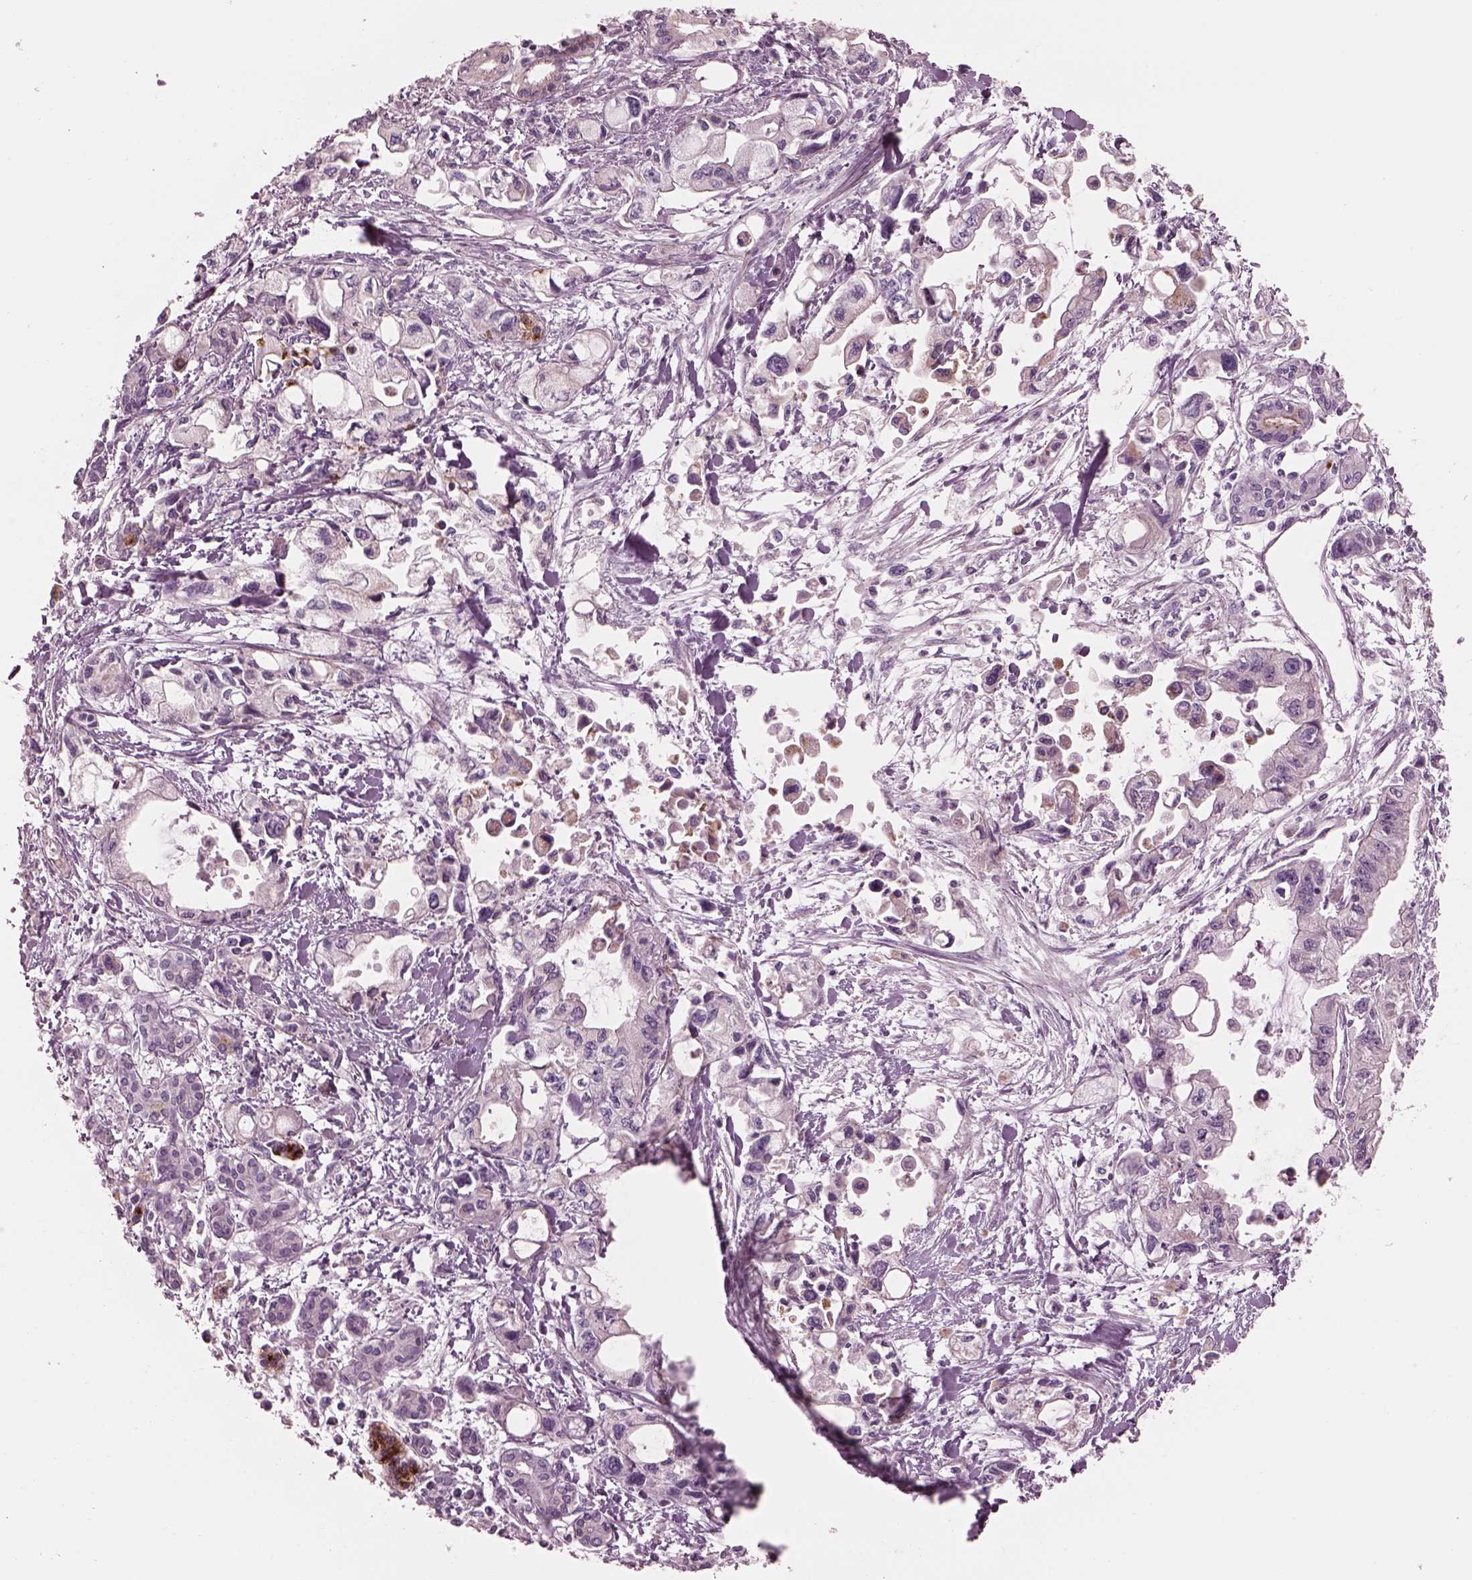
{"staining": {"intensity": "strong", "quantity": "<25%", "location": "cytoplasmic/membranous"}, "tissue": "pancreatic cancer", "cell_type": "Tumor cells", "image_type": "cancer", "snomed": [{"axis": "morphology", "description": "Adenocarcinoma, NOS"}, {"axis": "topography", "description": "Pancreas"}], "caption": "A histopathology image showing strong cytoplasmic/membranous positivity in about <25% of tumor cells in pancreatic cancer, as visualized by brown immunohistochemical staining.", "gene": "ELAPOR1", "patient": {"sex": "female", "age": 61}}